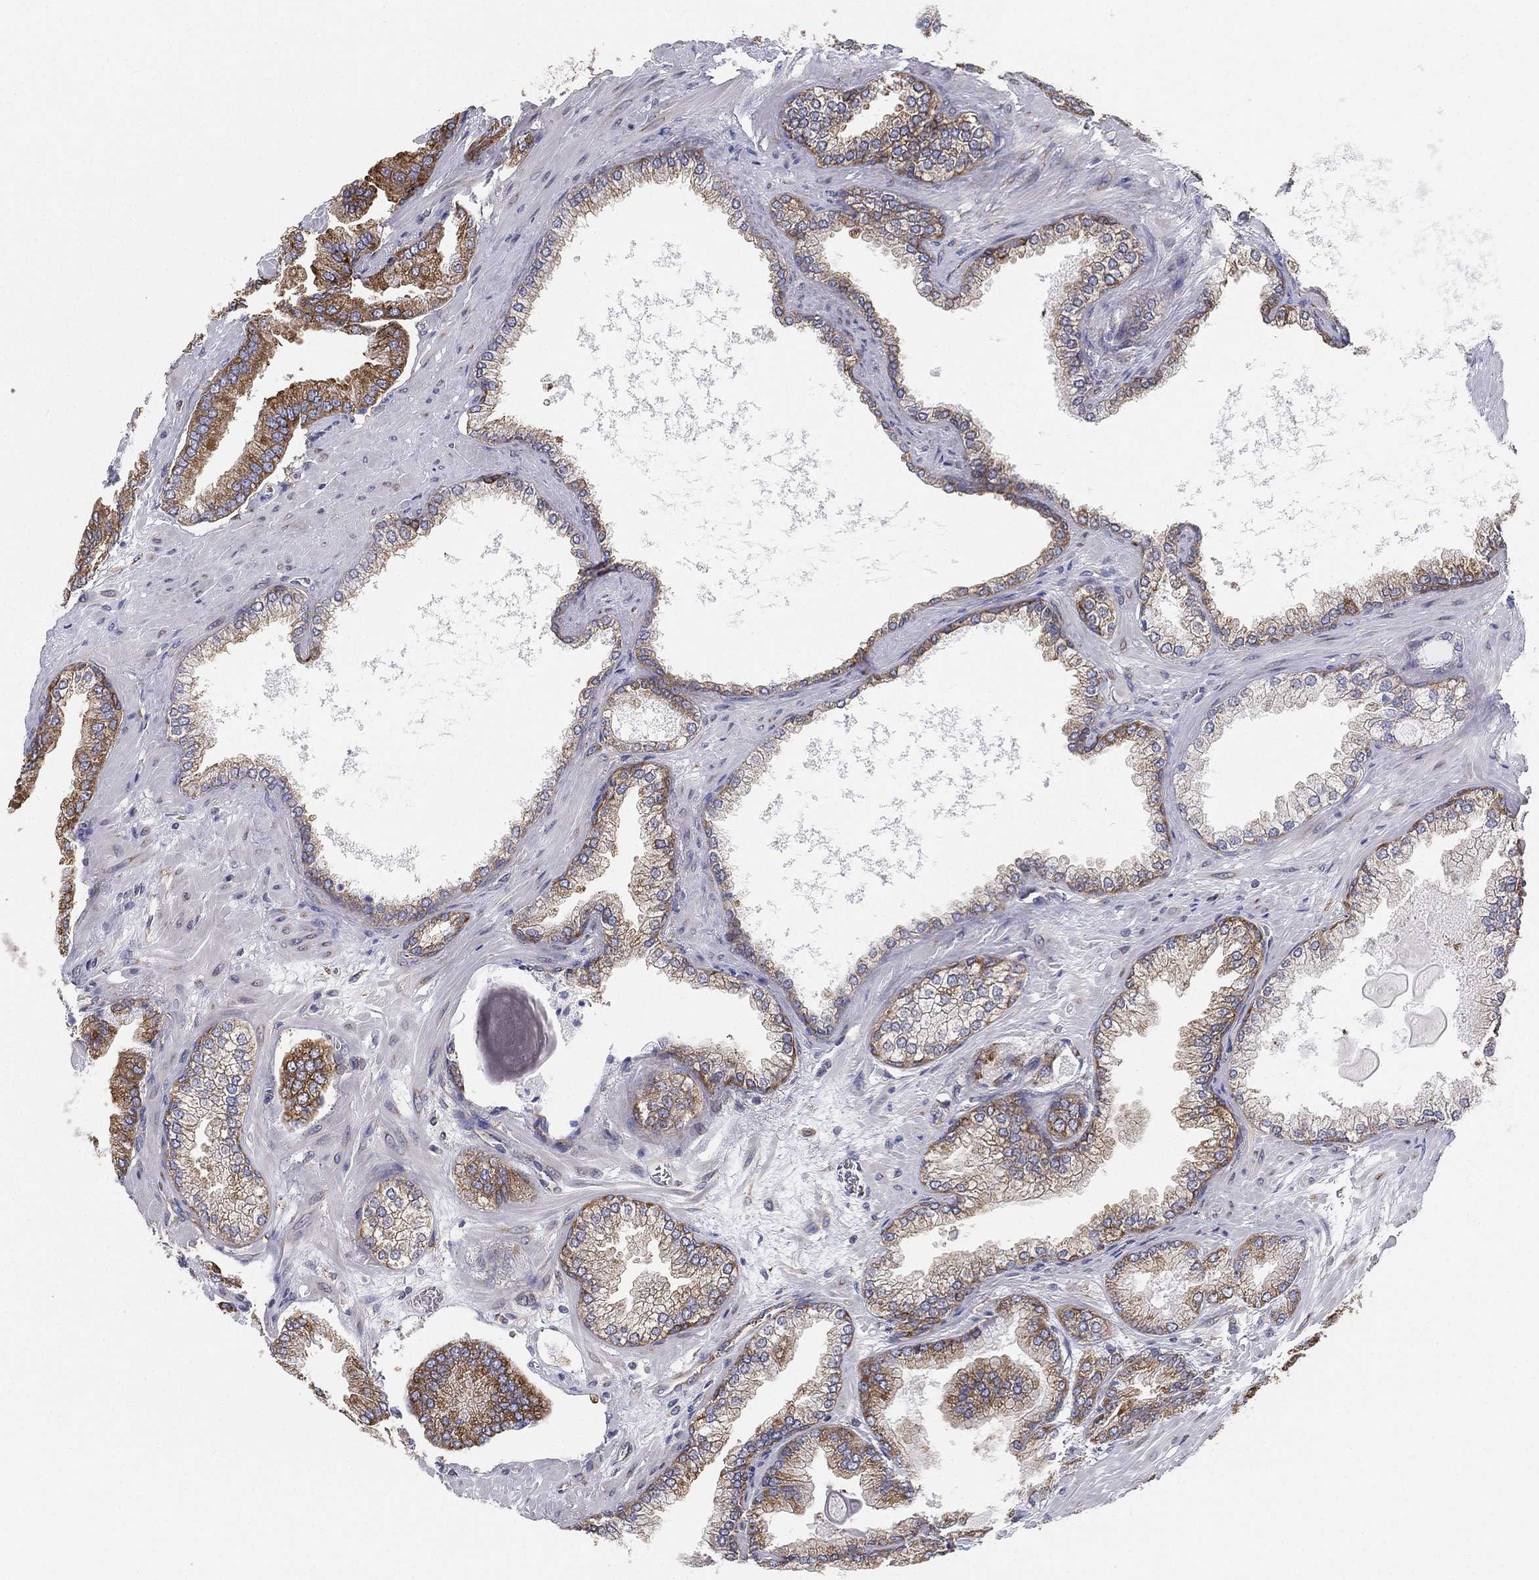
{"staining": {"intensity": "moderate", "quantity": "25%-75%", "location": "cytoplasmic/membranous"}, "tissue": "prostate cancer", "cell_type": "Tumor cells", "image_type": "cancer", "snomed": [{"axis": "morphology", "description": "Adenocarcinoma, Low grade"}, {"axis": "topography", "description": "Prostate"}], "caption": "The histopathology image demonstrates staining of prostate low-grade adenocarcinoma, revealing moderate cytoplasmic/membranous protein positivity (brown color) within tumor cells.", "gene": "FARSA", "patient": {"sex": "male", "age": 72}}